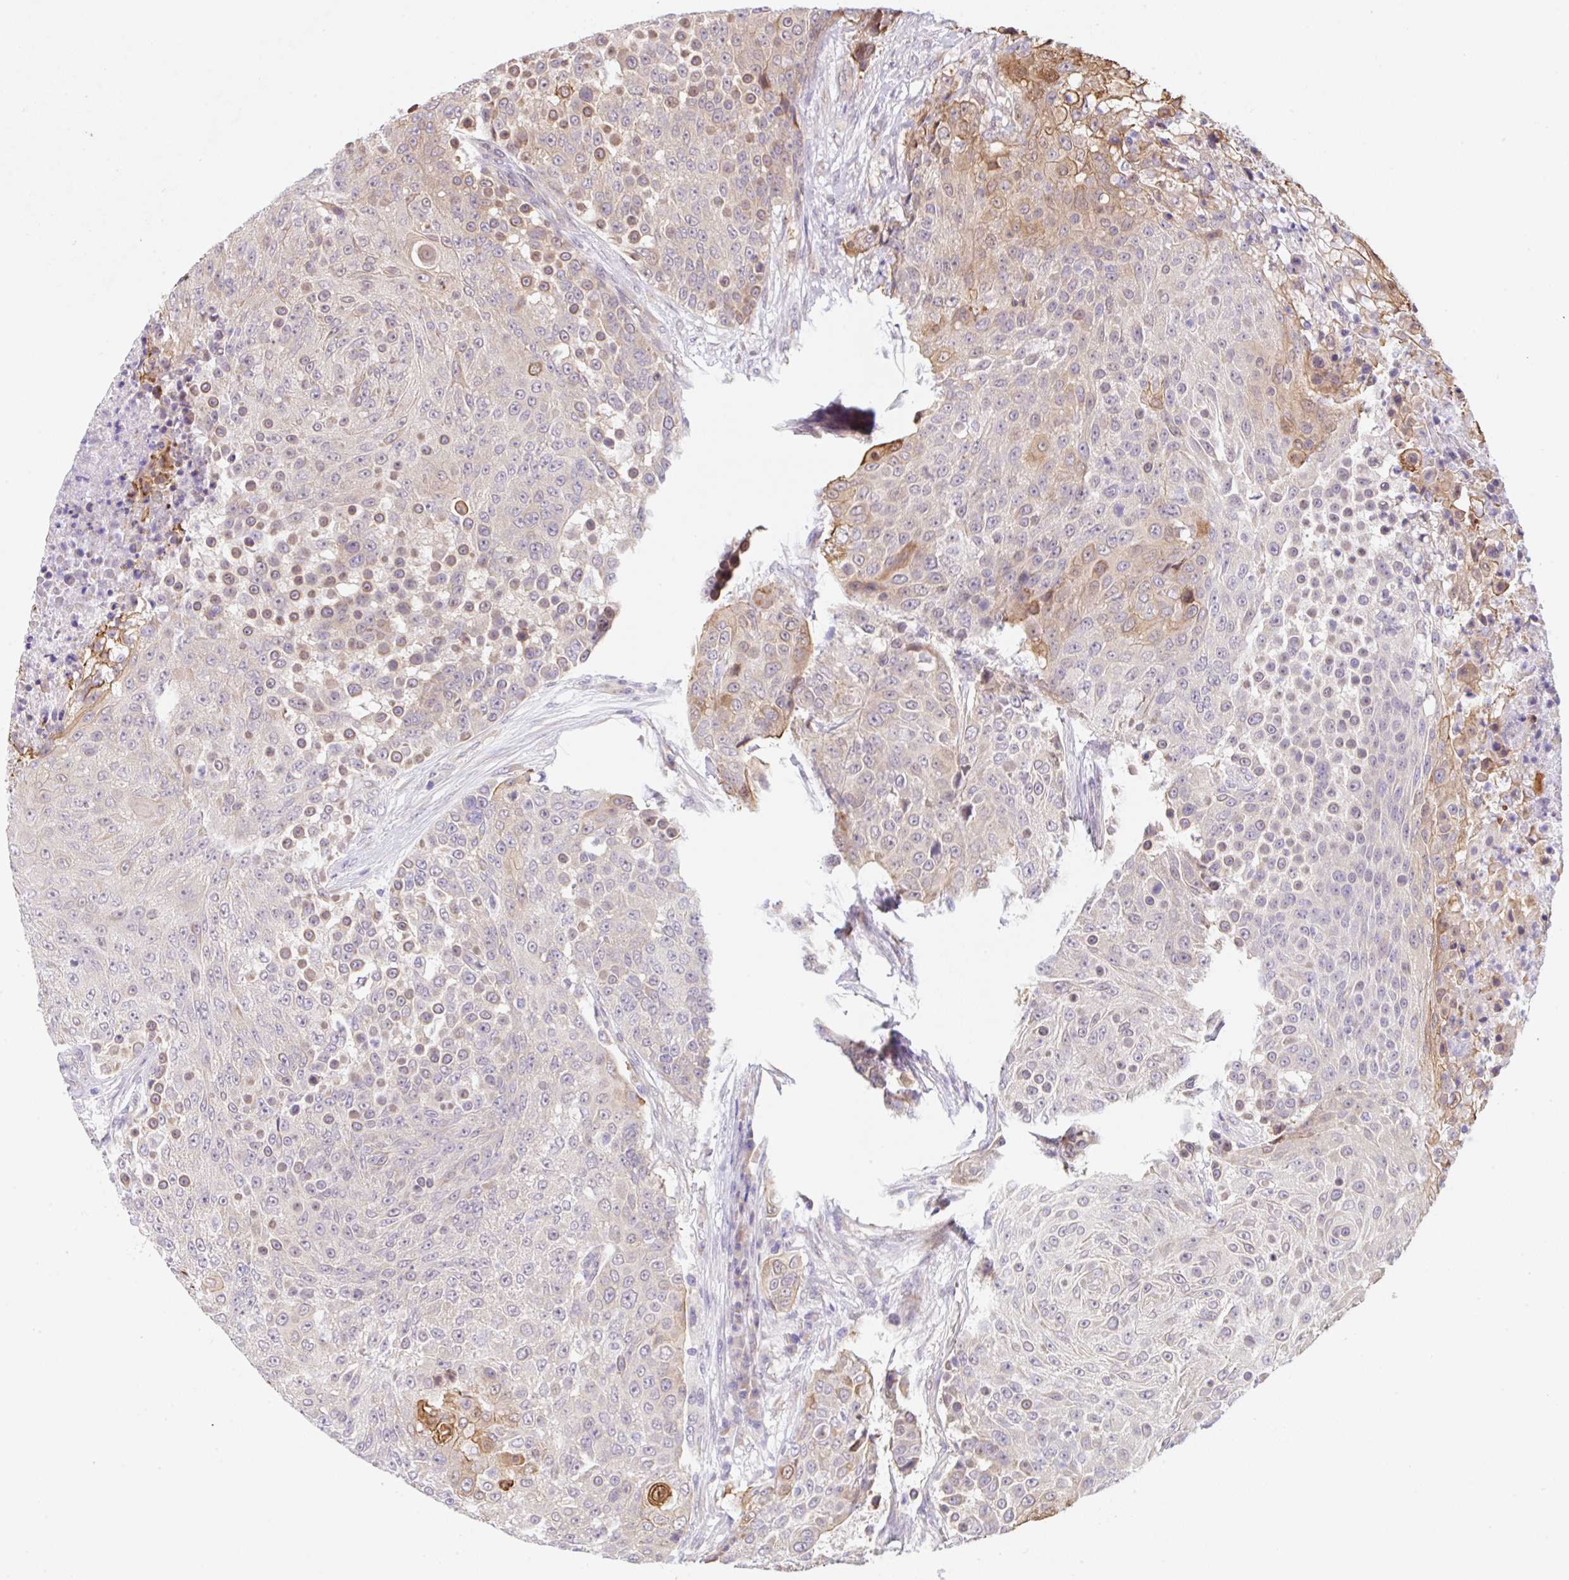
{"staining": {"intensity": "moderate", "quantity": "<25%", "location": "cytoplasmic/membranous,nuclear"}, "tissue": "urothelial cancer", "cell_type": "Tumor cells", "image_type": "cancer", "snomed": [{"axis": "morphology", "description": "Urothelial carcinoma, High grade"}, {"axis": "topography", "description": "Urinary bladder"}], "caption": "IHC staining of high-grade urothelial carcinoma, which demonstrates low levels of moderate cytoplasmic/membranous and nuclear positivity in about <25% of tumor cells indicating moderate cytoplasmic/membranous and nuclear protein expression. The staining was performed using DAB (3,3'-diaminobenzidine) (brown) for protein detection and nuclei were counterstained in hematoxylin (blue).", "gene": "TBPL2", "patient": {"sex": "female", "age": 63}}